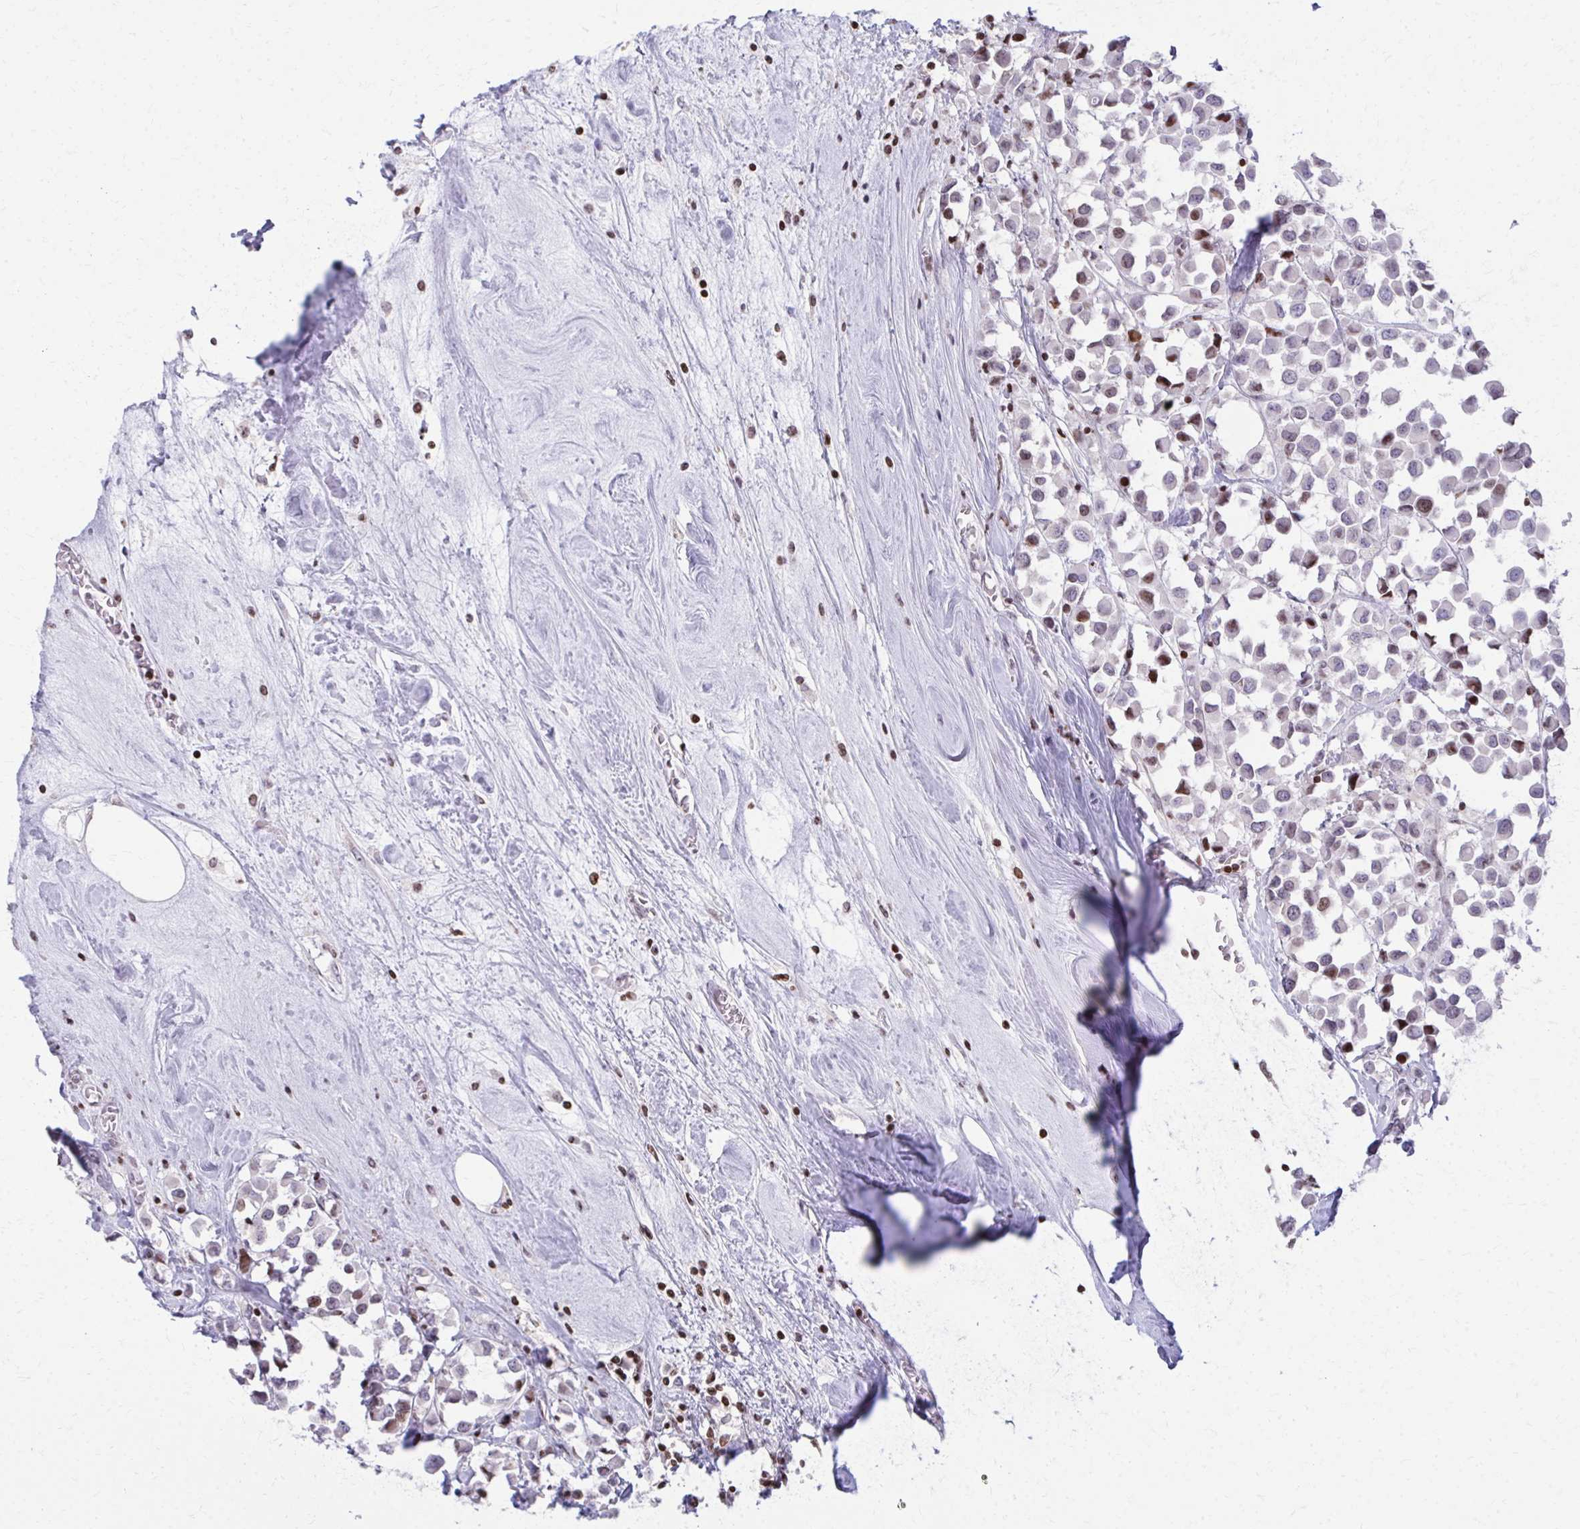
{"staining": {"intensity": "moderate", "quantity": "<25%", "location": "nuclear"}, "tissue": "breast cancer", "cell_type": "Tumor cells", "image_type": "cancer", "snomed": [{"axis": "morphology", "description": "Duct carcinoma"}, {"axis": "topography", "description": "Breast"}], "caption": "Moderate nuclear staining is identified in approximately <25% of tumor cells in breast cancer. The staining was performed using DAB to visualize the protein expression in brown, while the nuclei were stained in blue with hematoxylin (Magnification: 20x).", "gene": "AP5M1", "patient": {"sex": "female", "age": 61}}